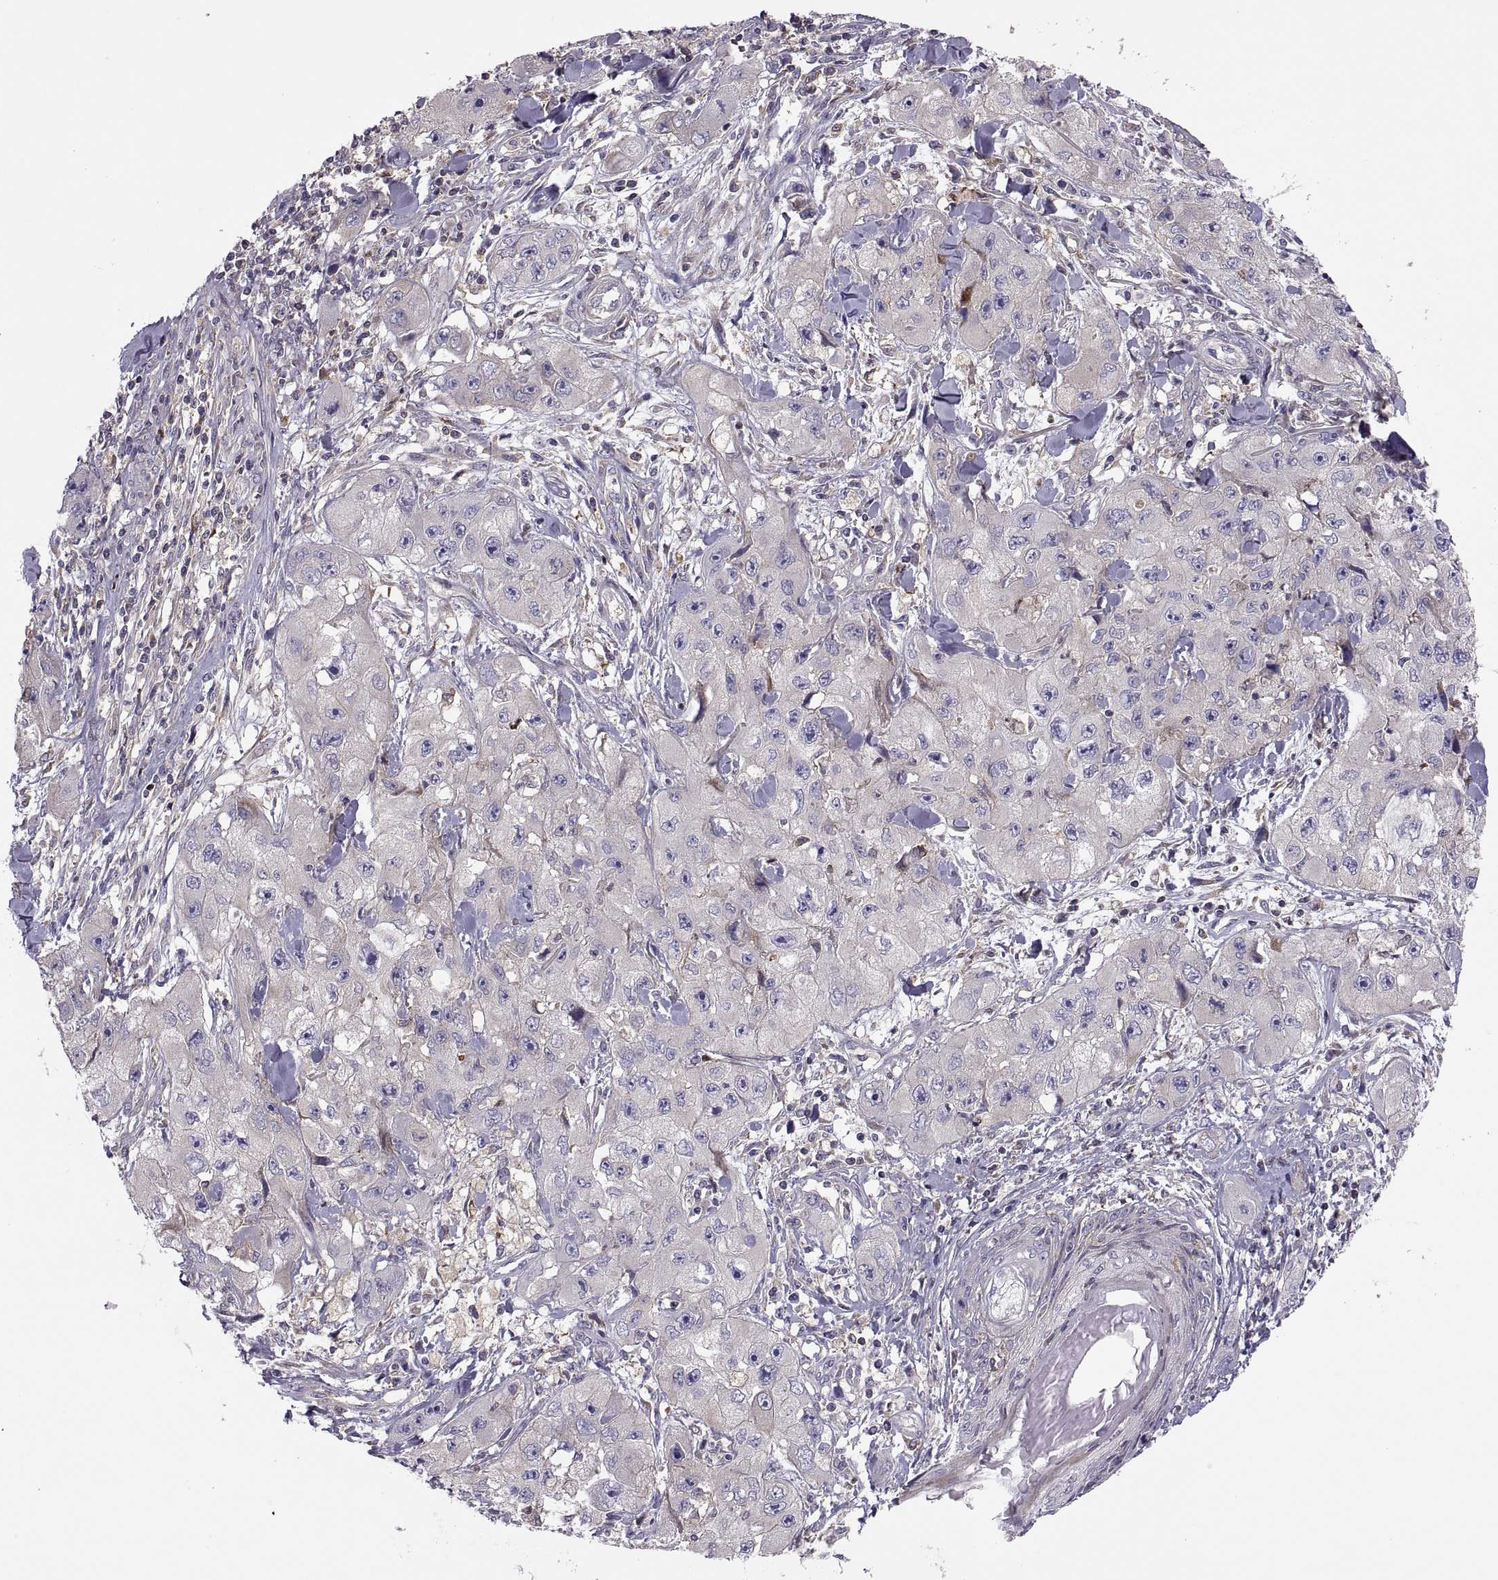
{"staining": {"intensity": "negative", "quantity": "none", "location": "none"}, "tissue": "skin cancer", "cell_type": "Tumor cells", "image_type": "cancer", "snomed": [{"axis": "morphology", "description": "Squamous cell carcinoma, NOS"}, {"axis": "topography", "description": "Skin"}, {"axis": "topography", "description": "Subcutis"}], "caption": "A high-resolution image shows IHC staining of squamous cell carcinoma (skin), which shows no significant positivity in tumor cells.", "gene": "SPATA32", "patient": {"sex": "male", "age": 73}}